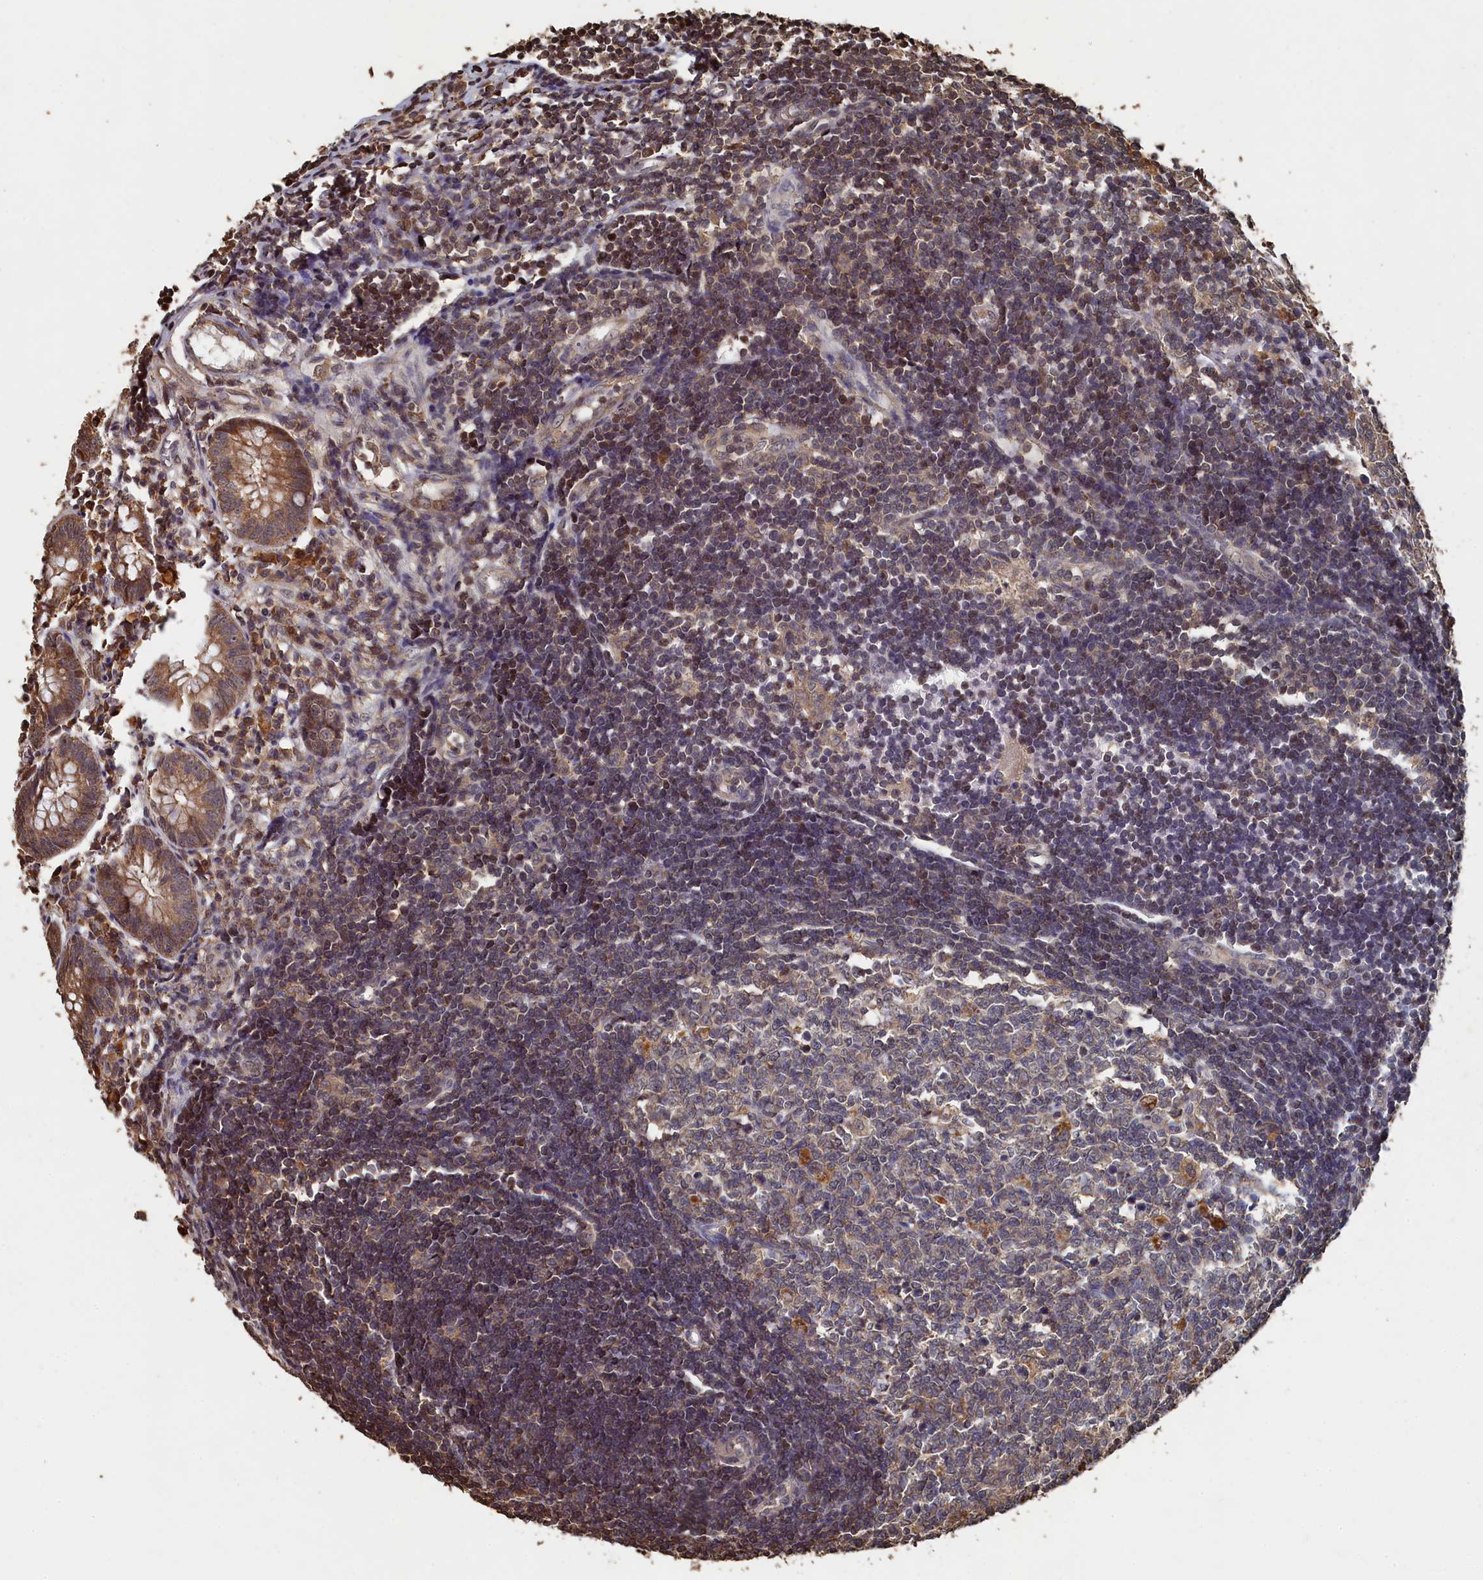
{"staining": {"intensity": "moderate", "quantity": ">75%", "location": "cytoplasmic/membranous"}, "tissue": "appendix", "cell_type": "Glandular cells", "image_type": "normal", "snomed": [{"axis": "morphology", "description": "Normal tissue, NOS"}, {"axis": "topography", "description": "Appendix"}], "caption": "High-power microscopy captured an immunohistochemistry photomicrograph of normal appendix, revealing moderate cytoplasmic/membranous positivity in about >75% of glandular cells.", "gene": "PIGN", "patient": {"sex": "female", "age": 54}}